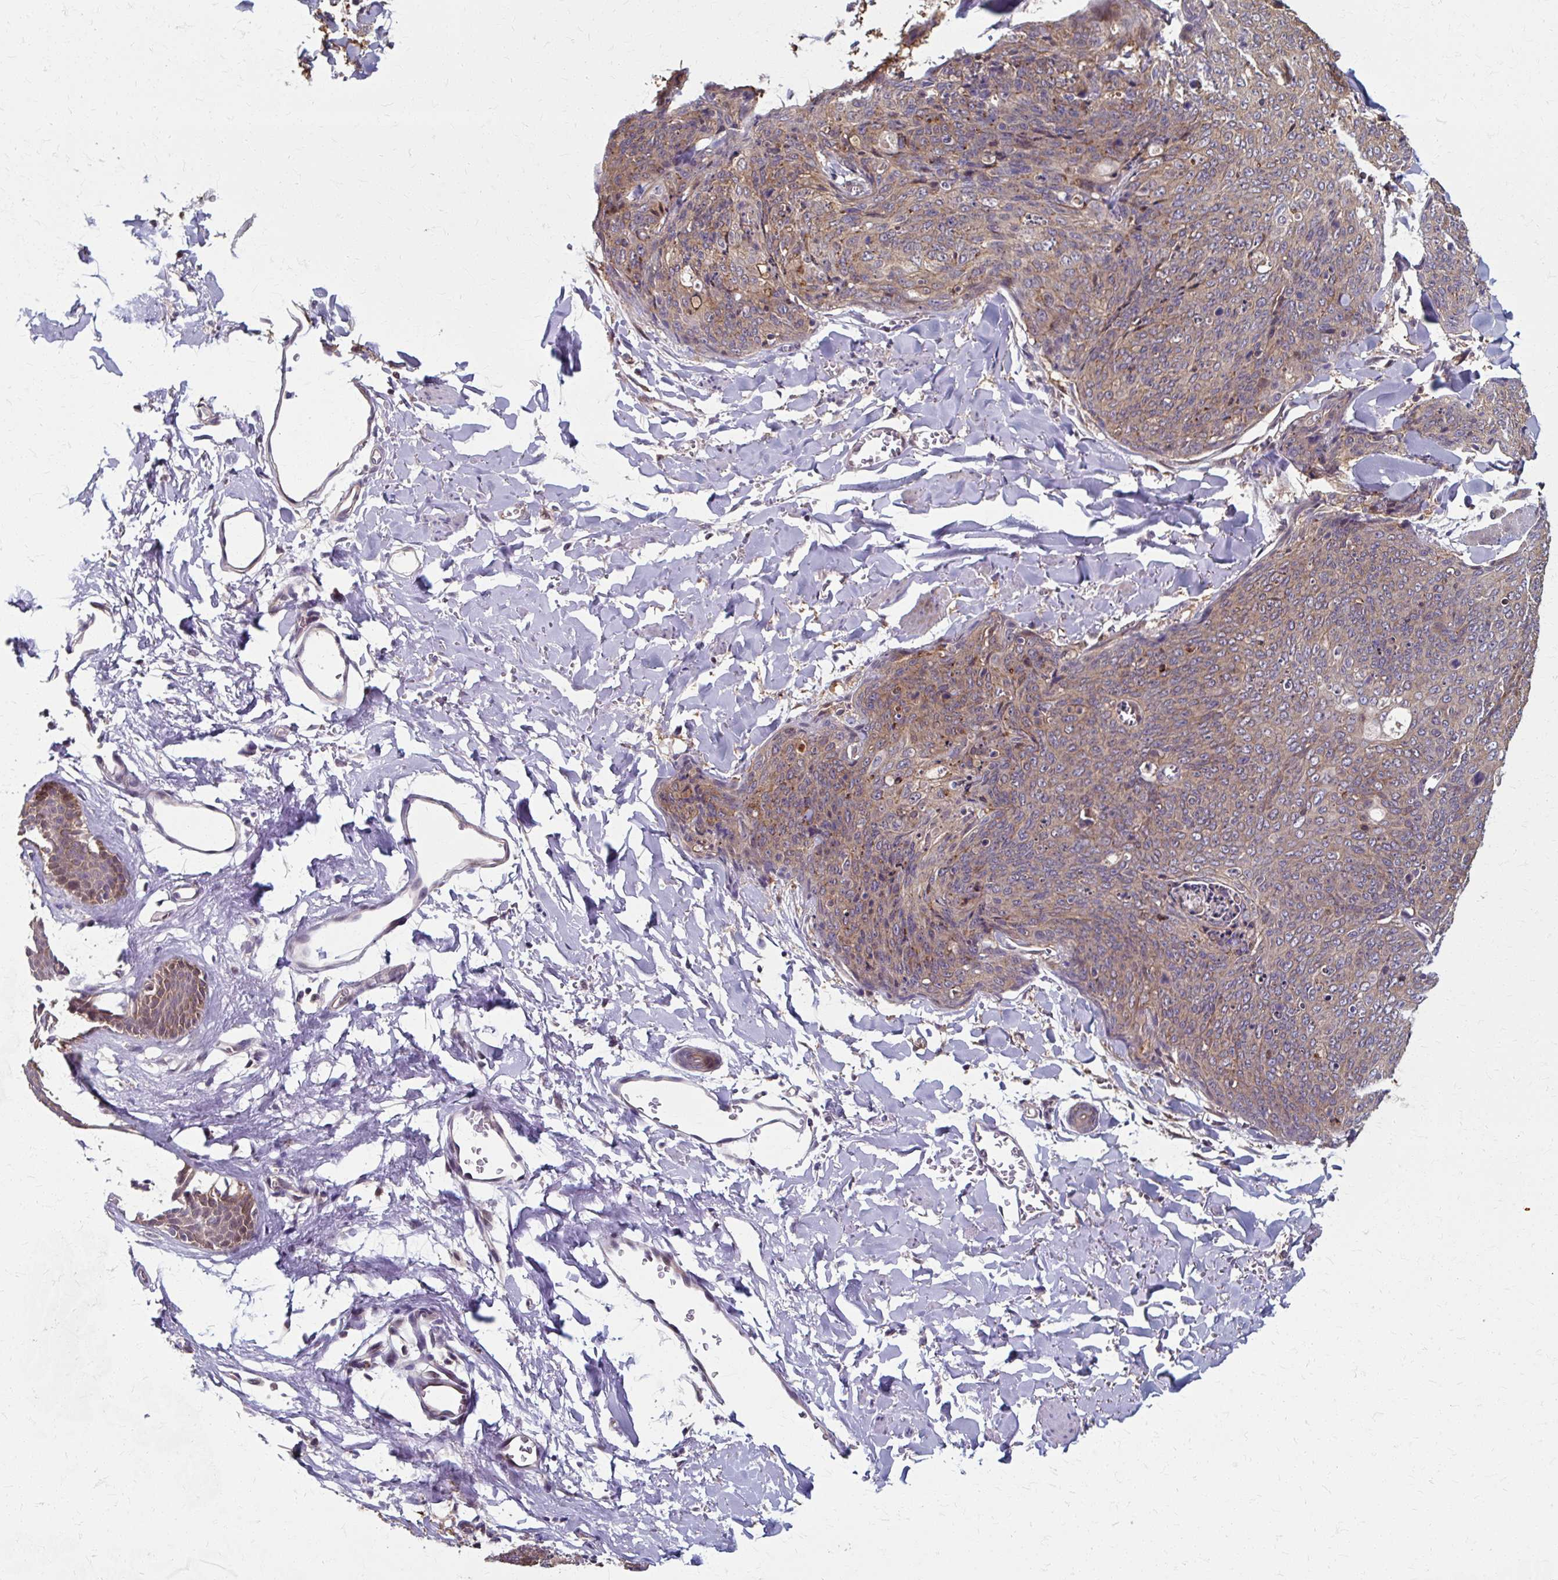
{"staining": {"intensity": "moderate", "quantity": ">75%", "location": "cytoplasmic/membranous"}, "tissue": "skin cancer", "cell_type": "Tumor cells", "image_type": "cancer", "snomed": [{"axis": "morphology", "description": "Squamous cell carcinoma, NOS"}, {"axis": "topography", "description": "Skin"}, {"axis": "topography", "description": "Vulva"}], "caption": "A medium amount of moderate cytoplasmic/membranous positivity is identified in about >75% of tumor cells in skin cancer (squamous cell carcinoma) tissue.", "gene": "ZNF555", "patient": {"sex": "female", "age": 85}}